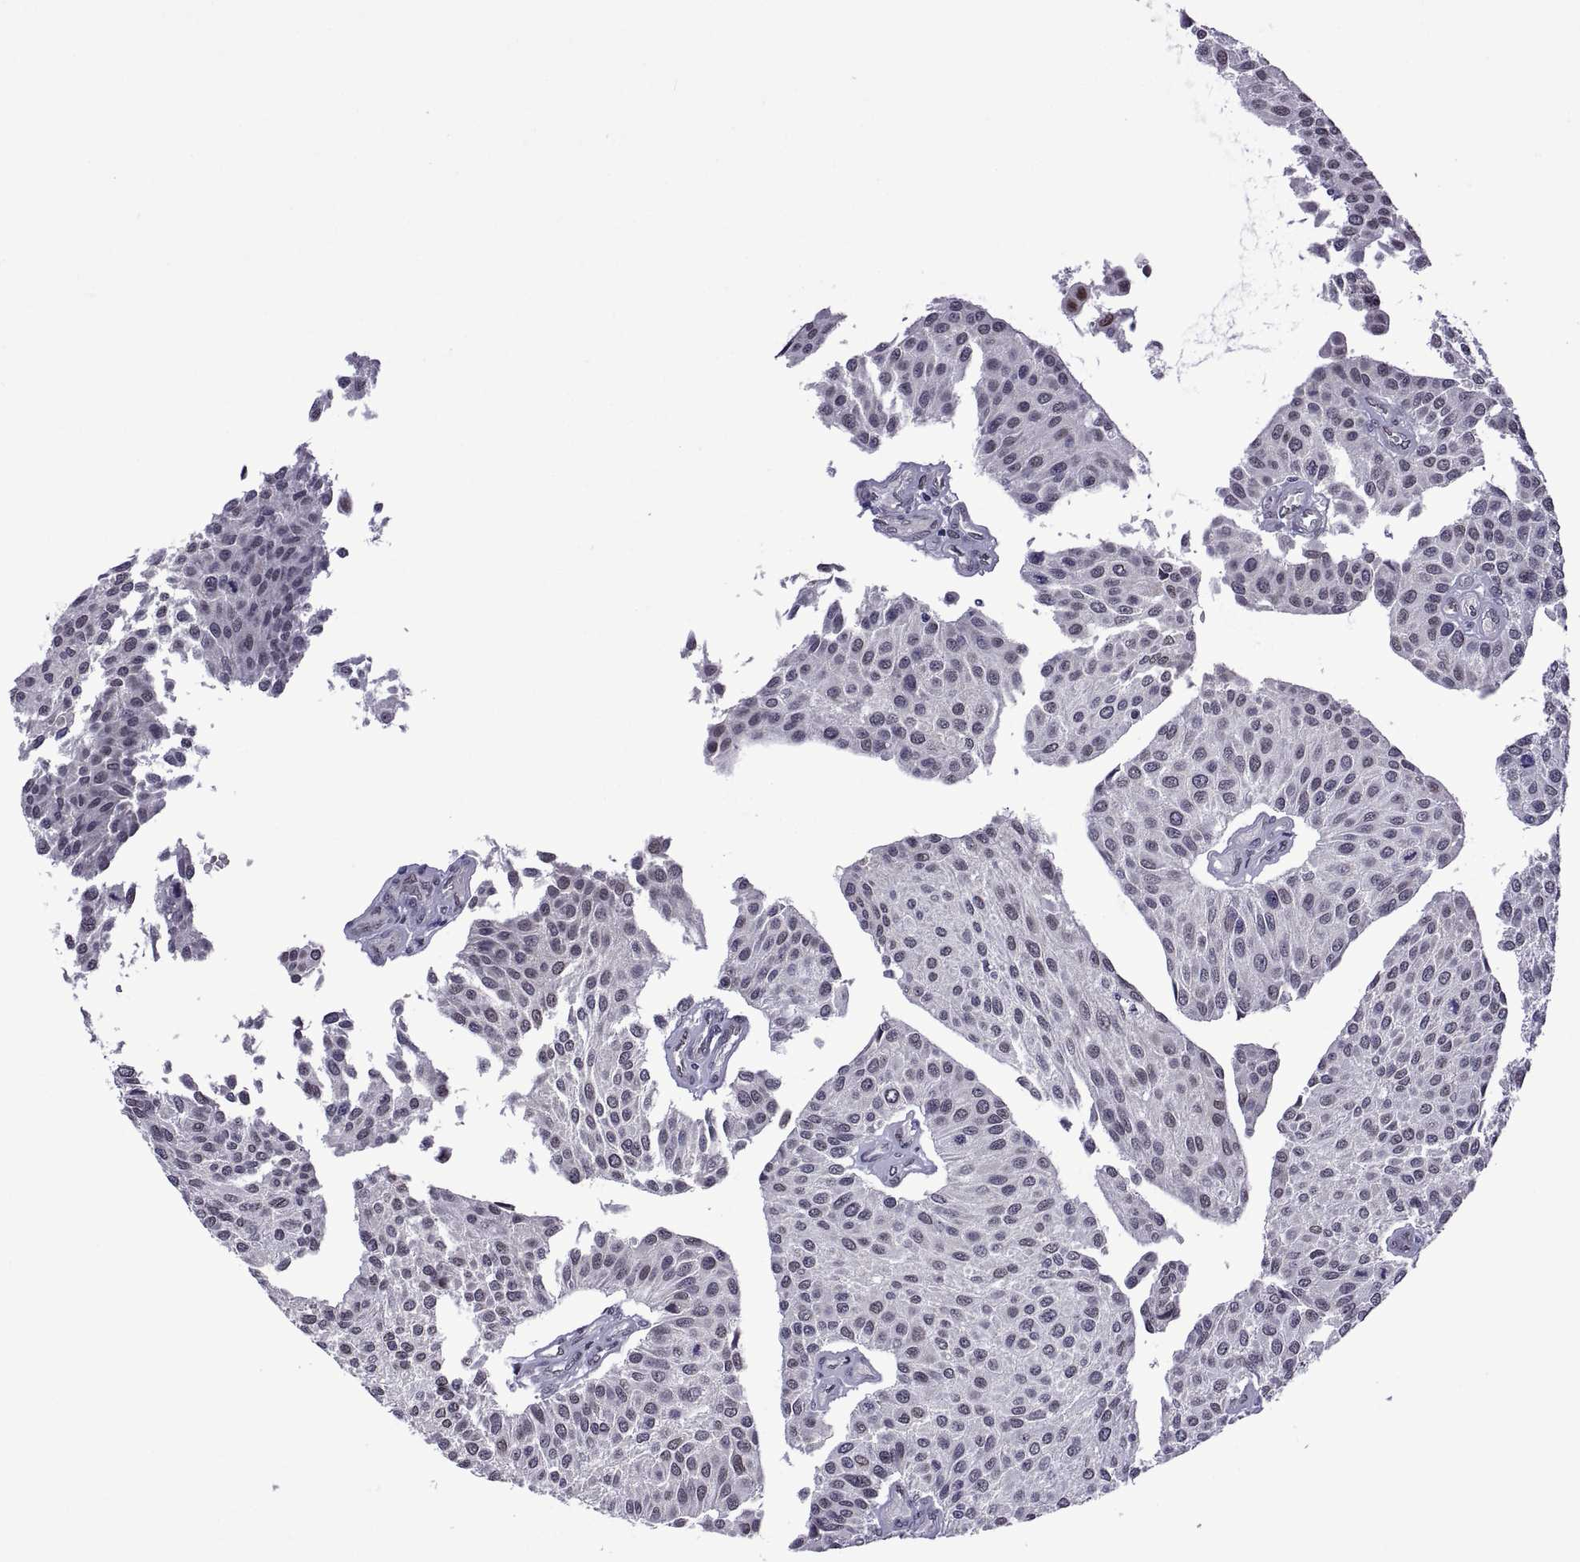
{"staining": {"intensity": "negative", "quantity": "none", "location": "none"}, "tissue": "urothelial cancer", "cell_type": "Tumor cells", "image_type": "cancer", "snomed": [{"axis": "morphology", "description": "Urothelial carcinoma, NOS"}, {"axis": "topography", "description": "Urinary bladder"}], "caption": "An immunohistochemistry (IHC) histopathology image of transitional cell carcinoma is shown. There is no staining in tumor cells of transitional cell carcinoma.", "gene": "NR4A1", "patient": {"sex": "male", "age": 55}}